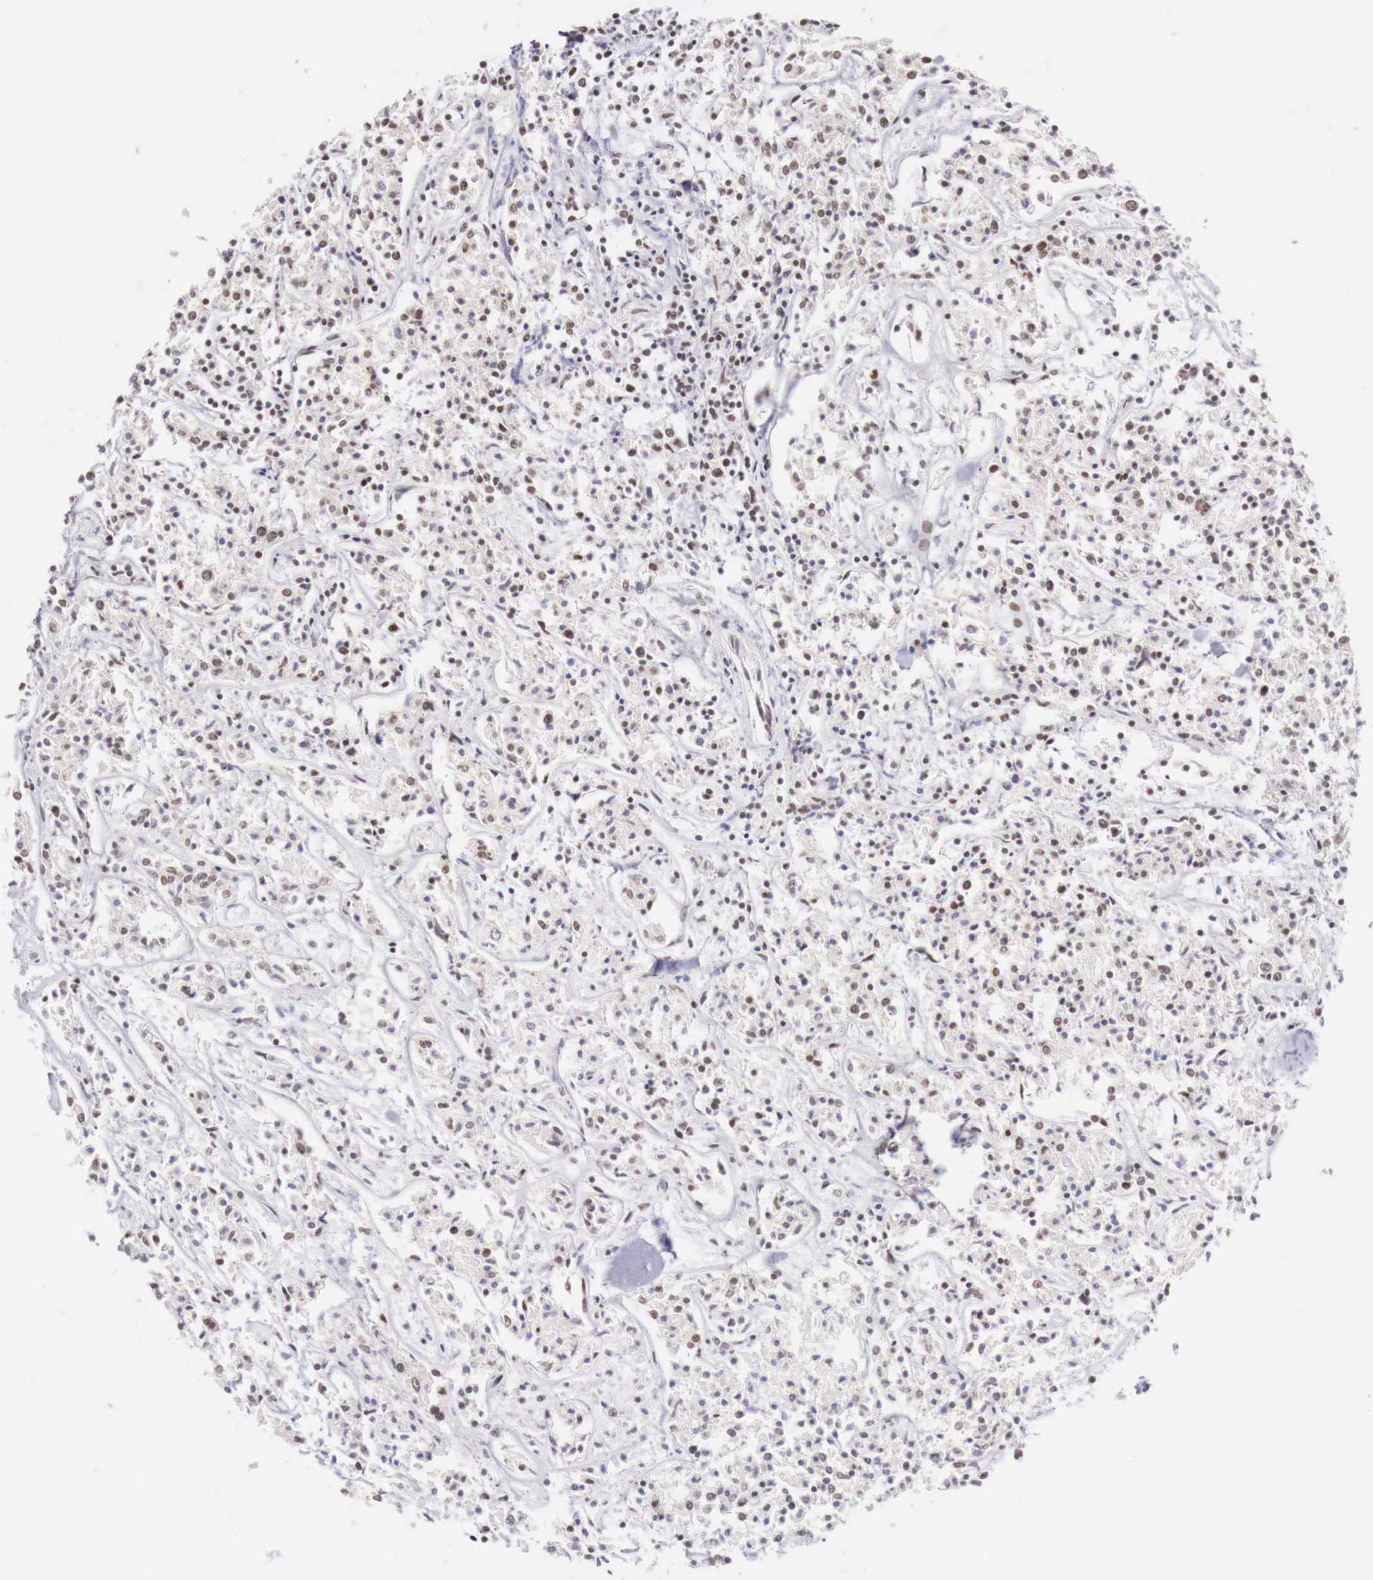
{"staining": {"intensity": "weak", "quantity": "25%-75%", "location": "cytoplasmic/membranous"}, "tissue": "lymphoma", "cell_type": "Tumor cells", "image_type": "cancer", "snomed": [{"axis": "morphology", "description": "Malignant lymphoma, non-Hodgkin's type, Low grade"}, {"axis": "topography", "description": "Small intestine"}], "caption": "Tumor cells show weak cytoplasmic/membranous expression in approximately 25%-75% of cells in lymphoma.", "gene": "PHF14", "patient": {"sex": "female", "age": 59}}